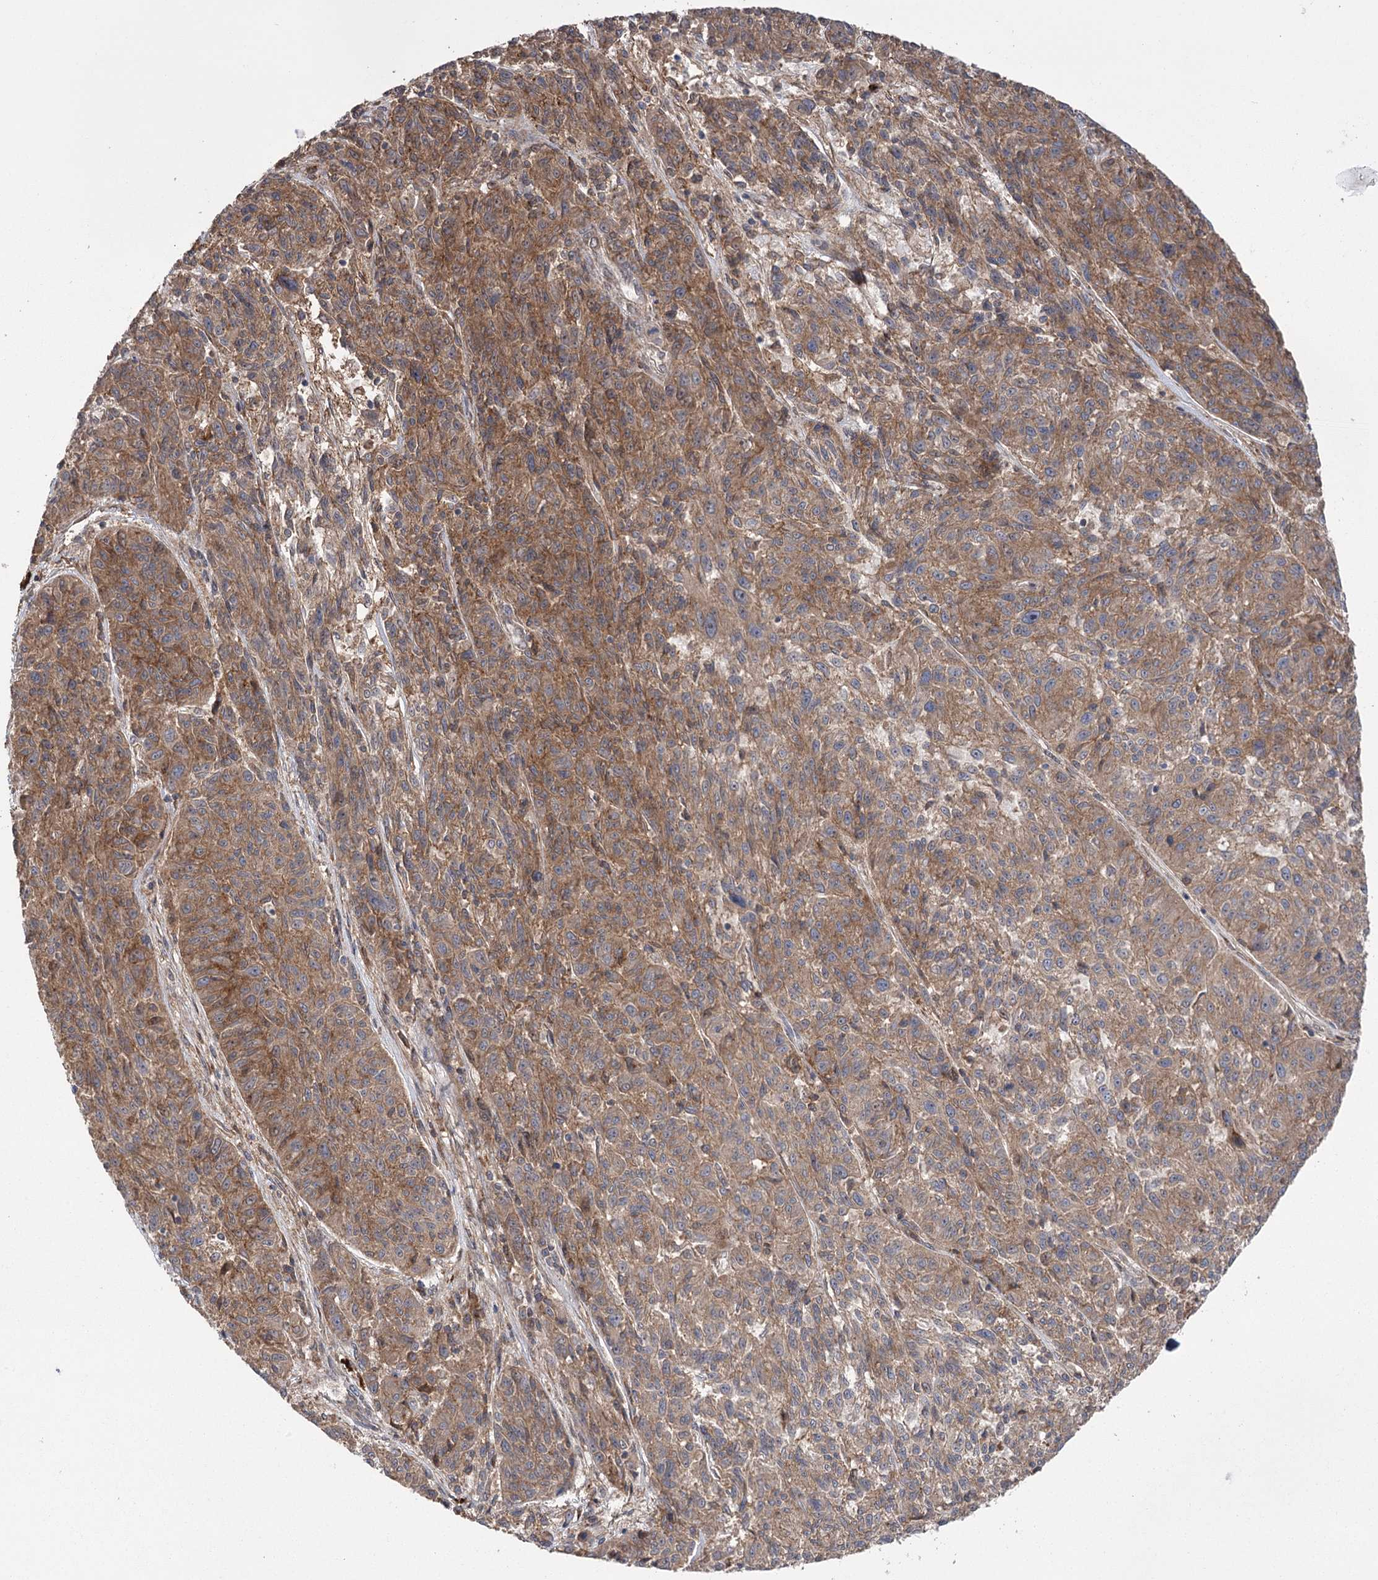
{"staining": {"intensity": "moderate", "quantity": ">75%", "location": "cytoplasmic/membranous"}, "tissue": "melanoma", "cell_type": "Tumor cells", "image_type": "cancer", "snomed": [{"axis": "morphology", "description": "Malignant melanoma, NOS"}, {"axis": "topography", "description": "Skin"}], "caption": "Melanoma stained with DAB immunohistochemistry shows medium levels of moderate cytoplasmic/membranous staining in about >75% of tumor cells.", "gene": "KCNN2", "patient": {"sex": "male", "age": 53}}